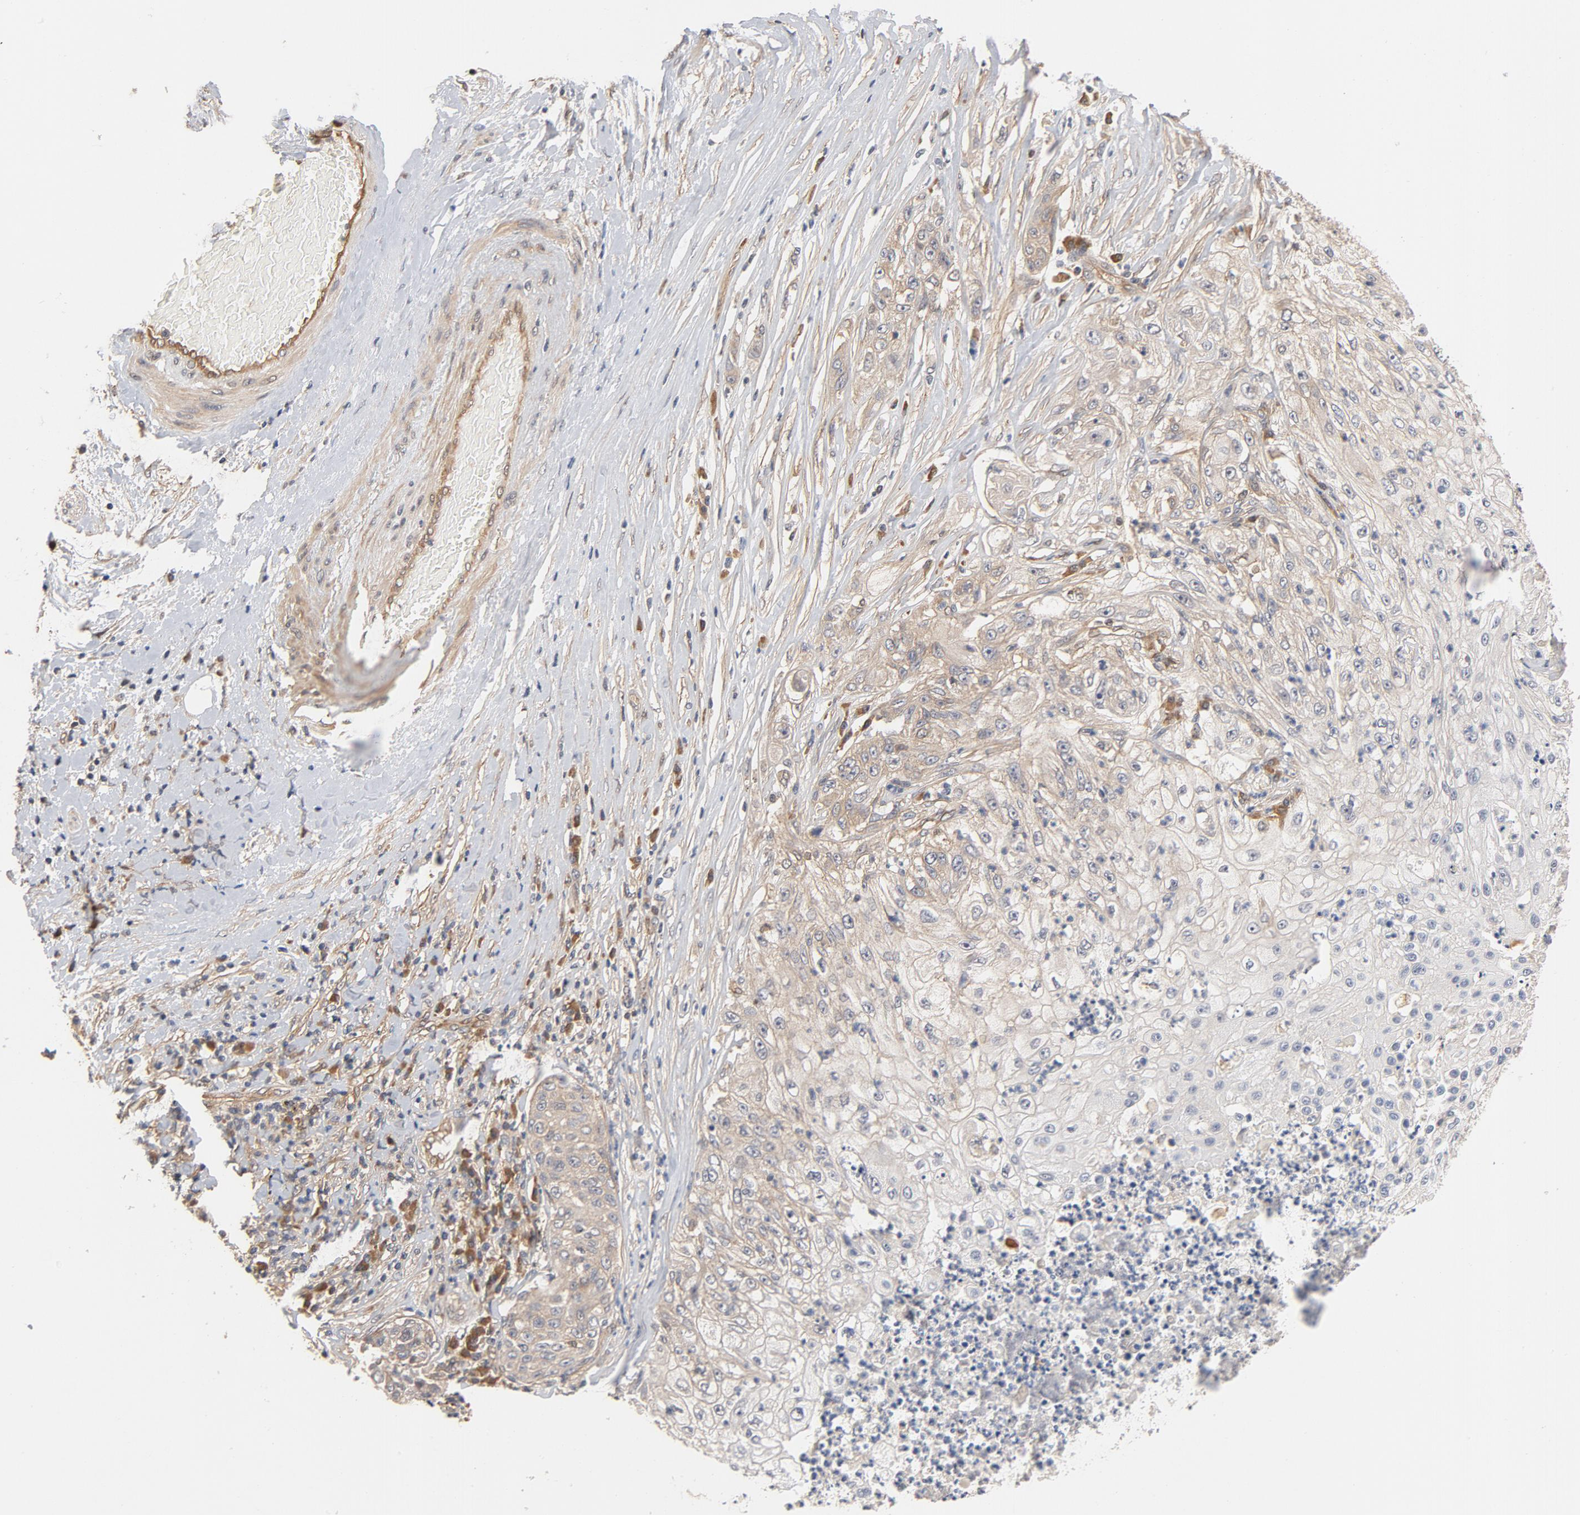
{"staining": {"intensity": "negative", "quantity": "none", "location": "none"}, "tissue": "lung cancer", "cell_type": "Tumor cells", "image_type": "cancer", "snomed": [{"axis": "morphology", "description": "Inflammation, NOS"}, {"axis": "morphology", "description": "Squamous cell carcinoma, NOS"}, {"axis": "topography", "description": "Lymph node"}, {"axis": "topography", "description": "Soft tissue"}, {"axis": "topography", "description": "Lung"}], "caption": "Human lung squamous cell carcinoma stained for a protein using immunohistochemistry (IHC) shows no expression in tumor cells.", "gene": "PITPNM2", "patient": {"sex": "male", "age": 66}}